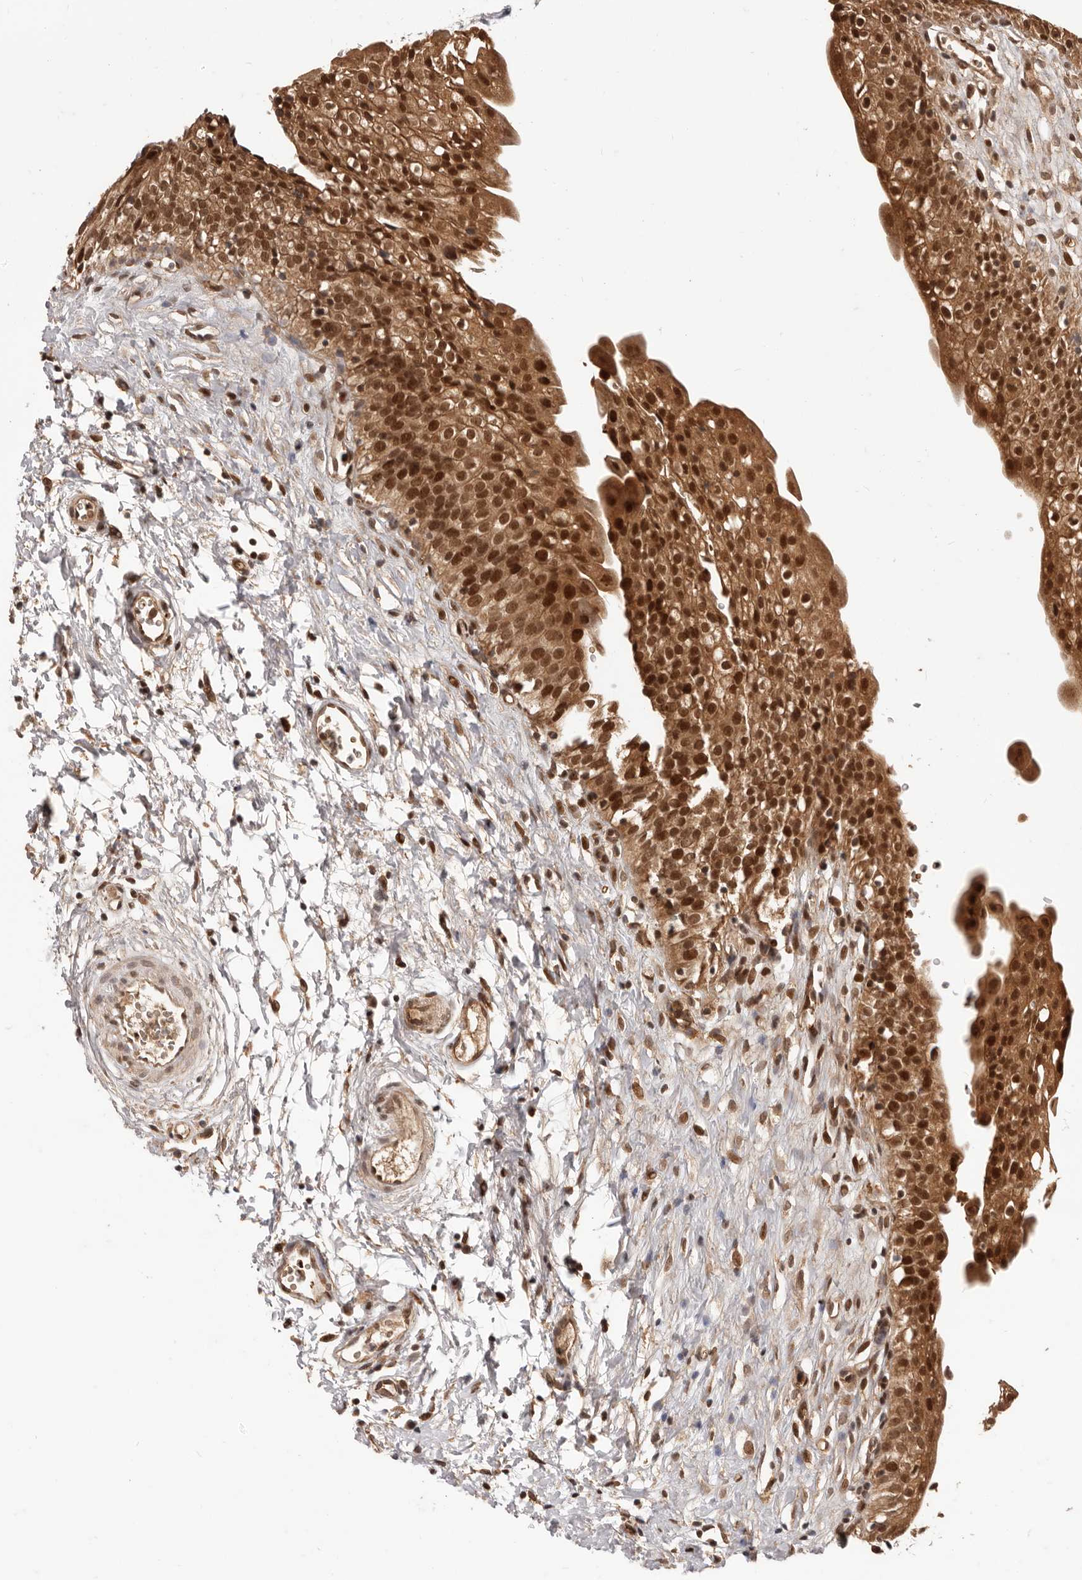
{"staining": {"intensity": "strong", "quantity": ">75%", "location": "cytoplasmic/membranous,nuclear"}, "tissue": "urinary bladder", "cell_type": "Urothelial cells", "image_type": "normal", "snomed": [{"axis": "morphology", "description": "Normal tissue, NOS"}, {"axis": "topography", "description": "Urinary bladder"}], "caption": "Immunohistochemistry image of normal human urinary bladder stained for a protein (brown), which reveals high levels of strong cytoplasmic/membranous,nuclear positivity in about >75% of urothelial cells.", "gene": "NCOA3", "patient": {"sex": "male", "age": 51}}